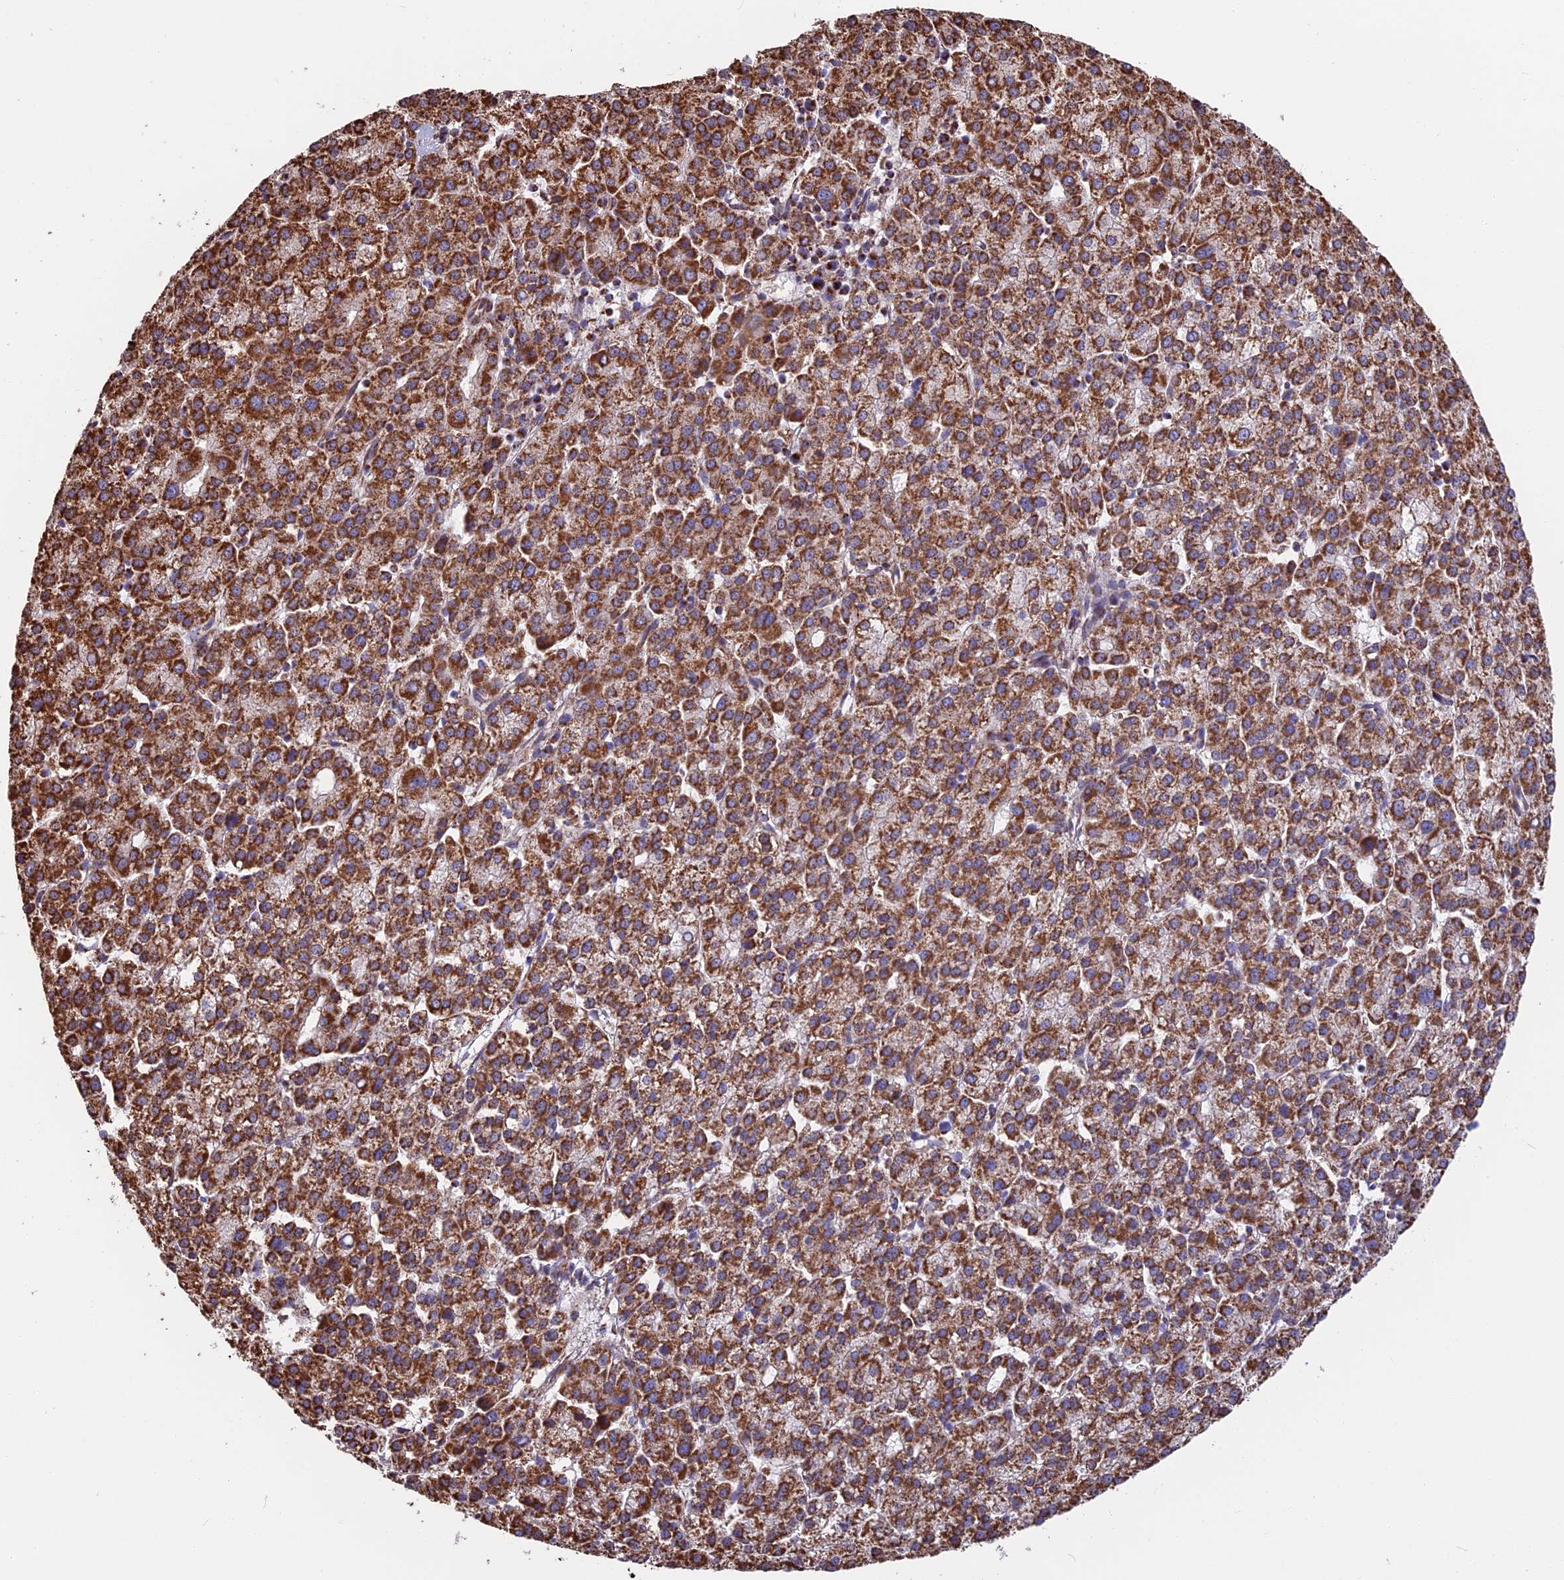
{"staining": {"intensity": "strong", "quantity": ">75%", "location": "cytoplasmic/membranous"}, "tissue": "liver cancer", "cell_type": "Tumor cells", "image_type": "cancer", "snomed": [{"axis": "morphology", "description": "Carcinoma, Hepatocellular, NOS"}, {"axis": "topography", "description": "Liver"}], "caption": "IHC micrograph of human liver cancer stained for a protein (brown), which displays high levels of strong cytoplasmic/membranous positivity in approximately >75% of tumor cells.", "gene": "CS", "patient": {"sex": "female", "age": 58}}